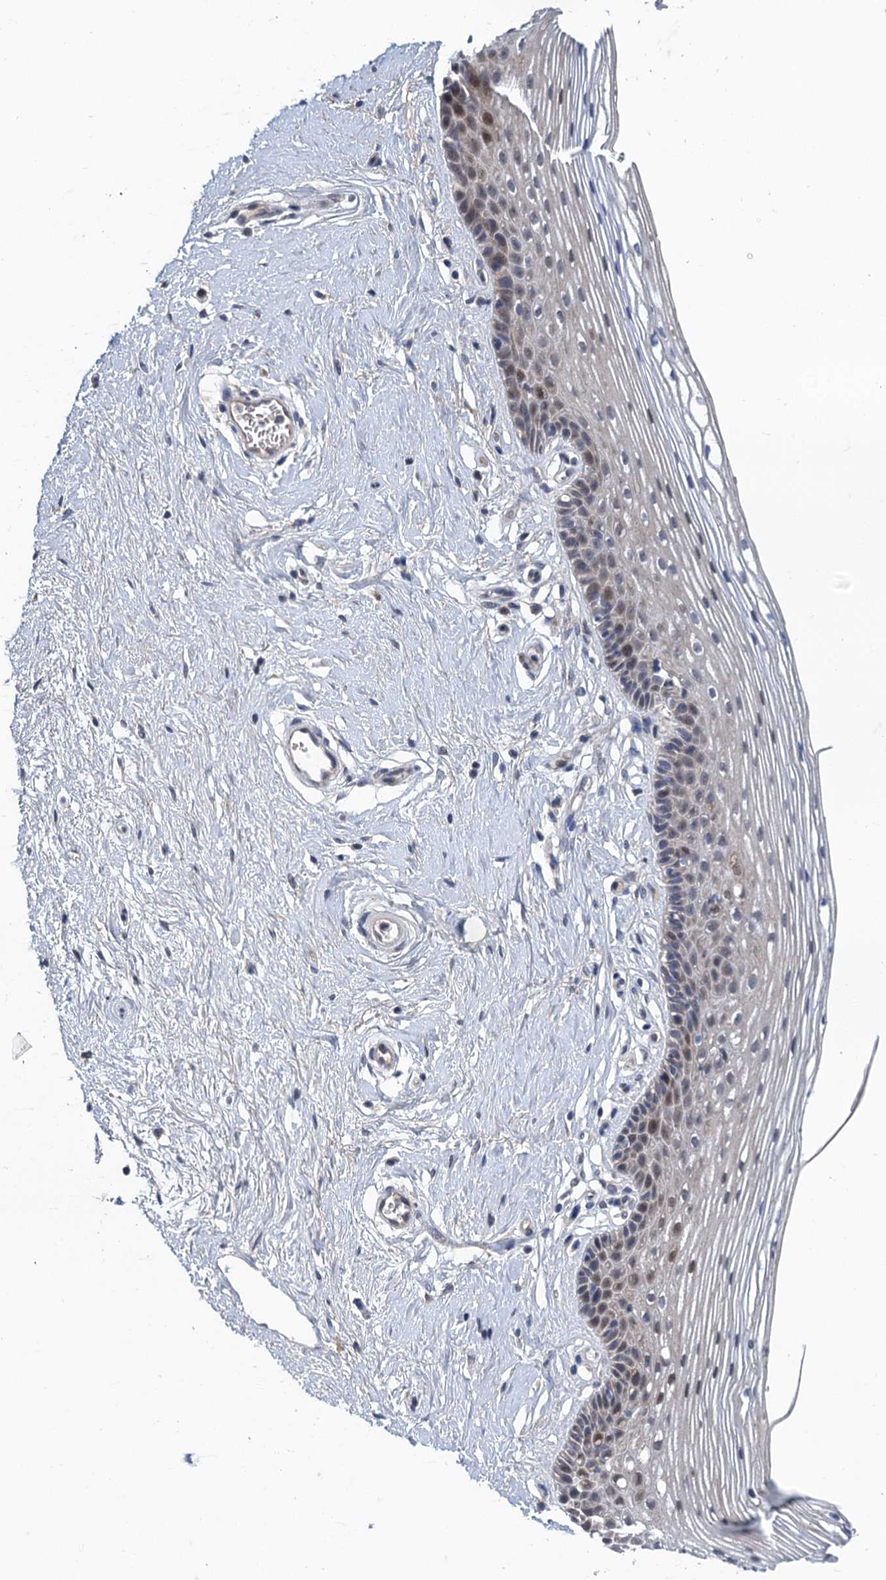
{"staining": {"intensity": "weak", "quantity": "<25%", "location": "nuclear"}, "tissue": "vagina", "cell_type": "Squamous epithelial cells", "image_type": "normal", "snomed": [{"axis": "morphology", "description": "Normal tissue, NOS"}, {"axis": "topography", "description": "Vagina"}], "caption": "High power microscopy histopathology image of an IHC photomicrograph of benign vagina, revealing no significant staining in squamous epithelial cells.", "gene": "MDM1", "patient": {"sex": "female", "age": 46}}